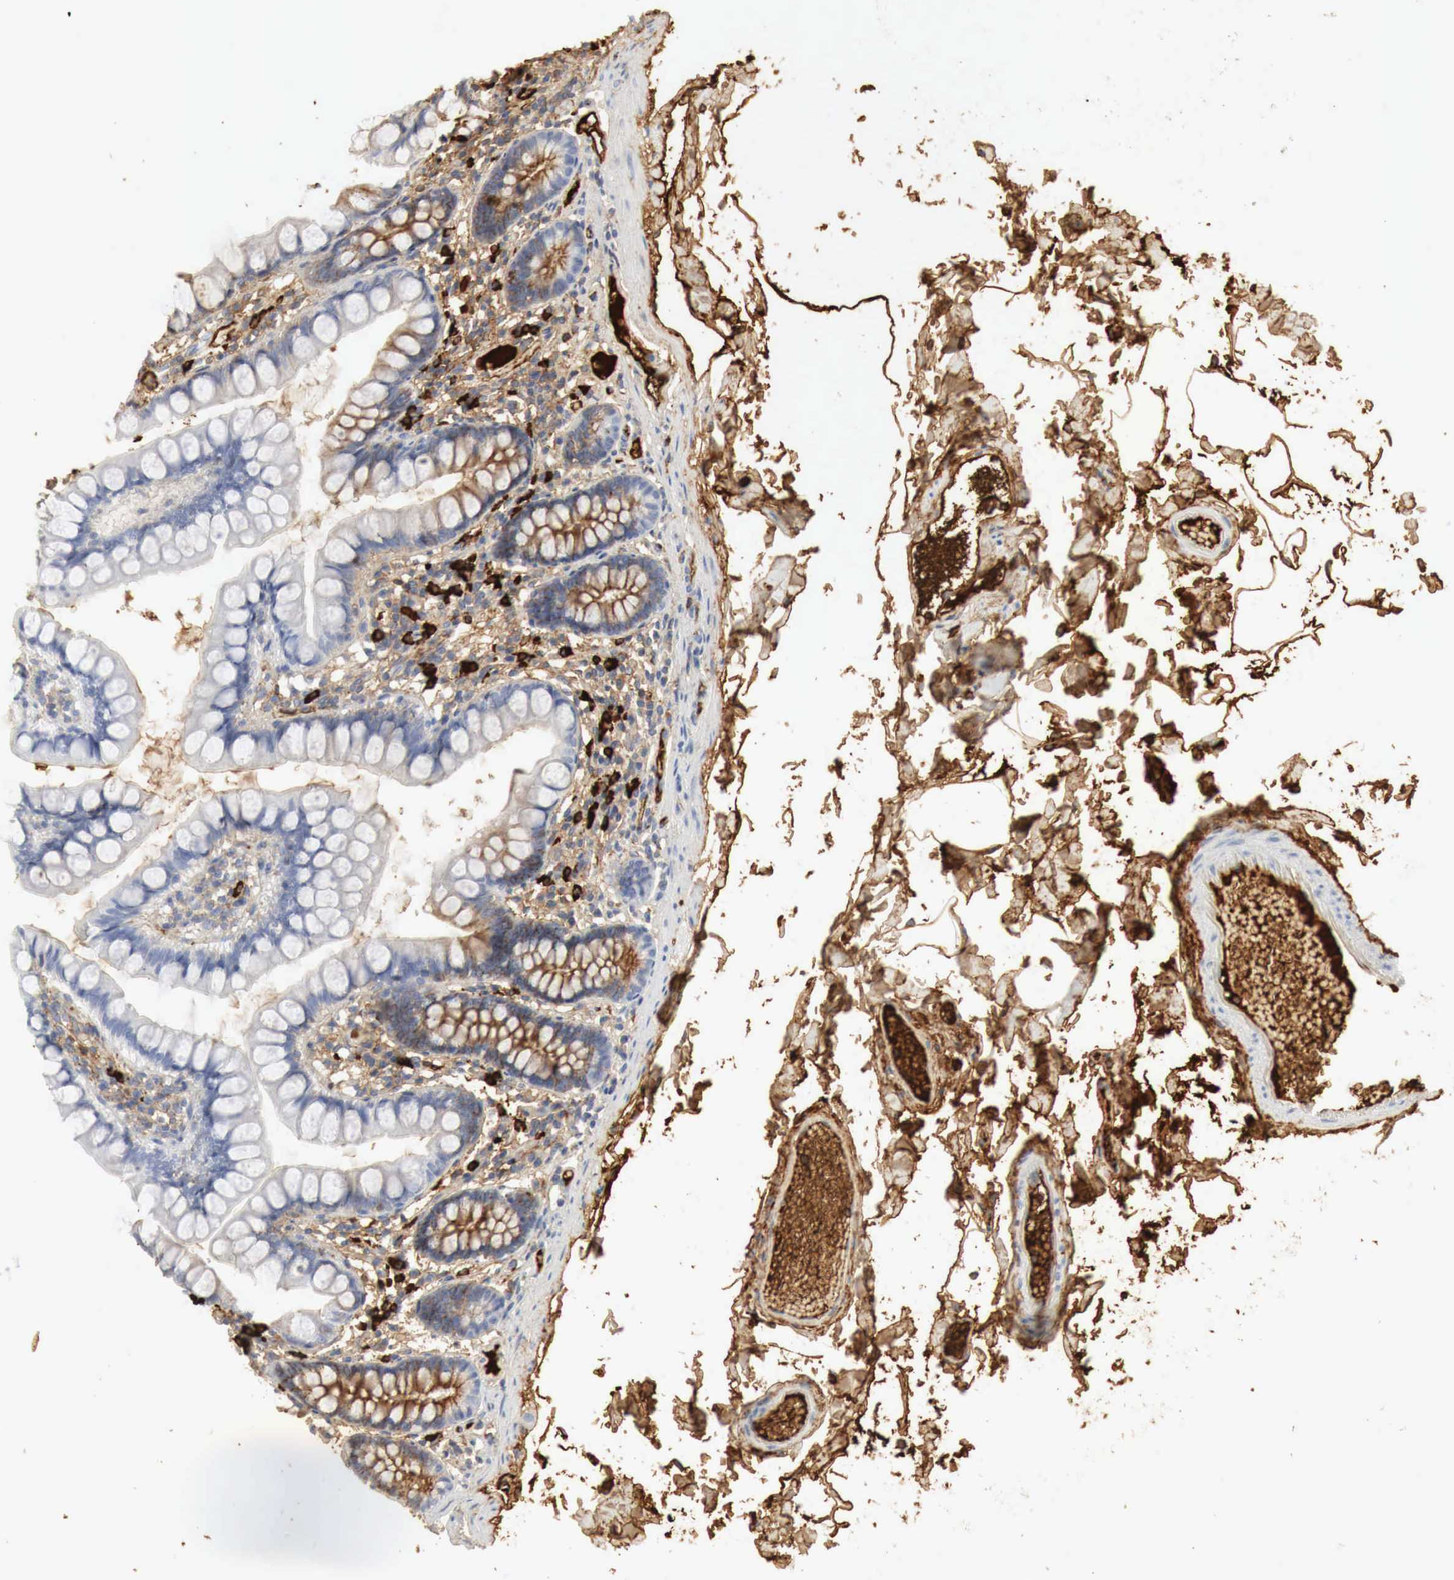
{"staining": {"intensity": "moderate", "quantity": ">75%", "location": "cytoplasmic/membranous"}, "tissue": "colon", "cell_type": "Endothelial cells", "image_type": "normal", "snomed": [{"axis": "morphology", "description": "Normal tissue, NOS"}, {"axis": "topography", "description": "Colon"}], "caption": "A medium amount of moderate cytoplasmic/membranous positivity is present in approximately >75% of endothelial cells in normal colon.", "gene": "IGLC3", "patient": {"sex": "male", "age": 54}}